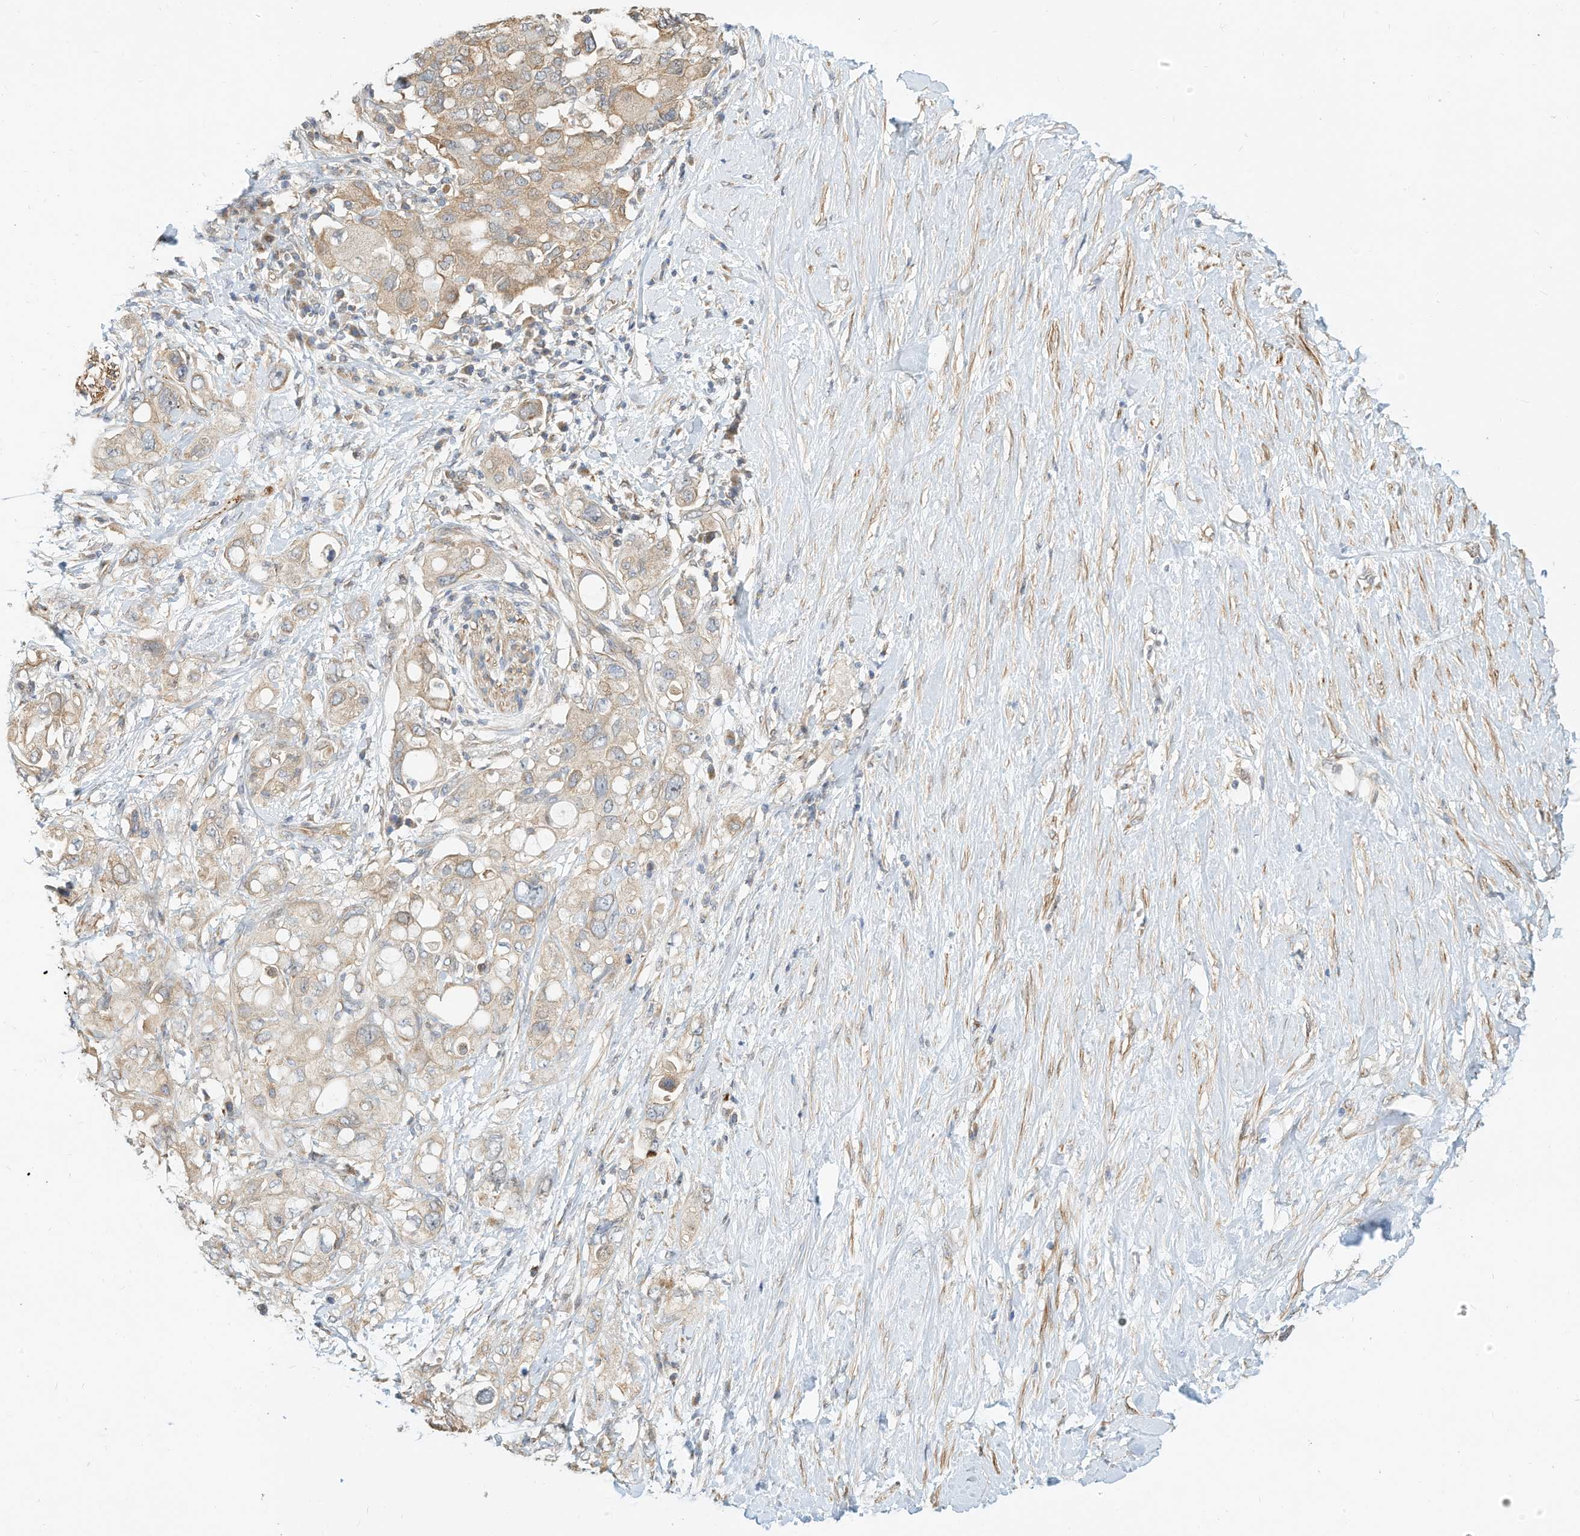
{"staining": {"intensity": "weak", "quantity": ">75%", "location": "cytoplasmic/membranous"}, "tissue": "pancreatic cancer", "cell_type": "Tumor cells", "image_type": "cancer", "snomed": [{"axis": "morphology", "description": "Adenocarcinoma, NOS"}, {"axis": "topography", "description": "Pancreas"}], "caption": "Immunohistochemistry of human adenocarcinoma (pancreatic) demonstrates low levels of weak cytoplasmic/membranous positivity in approximately >75% of tumor cells.", "gene": "OFD1", "patient": {"sex": "female", "age": 56}}